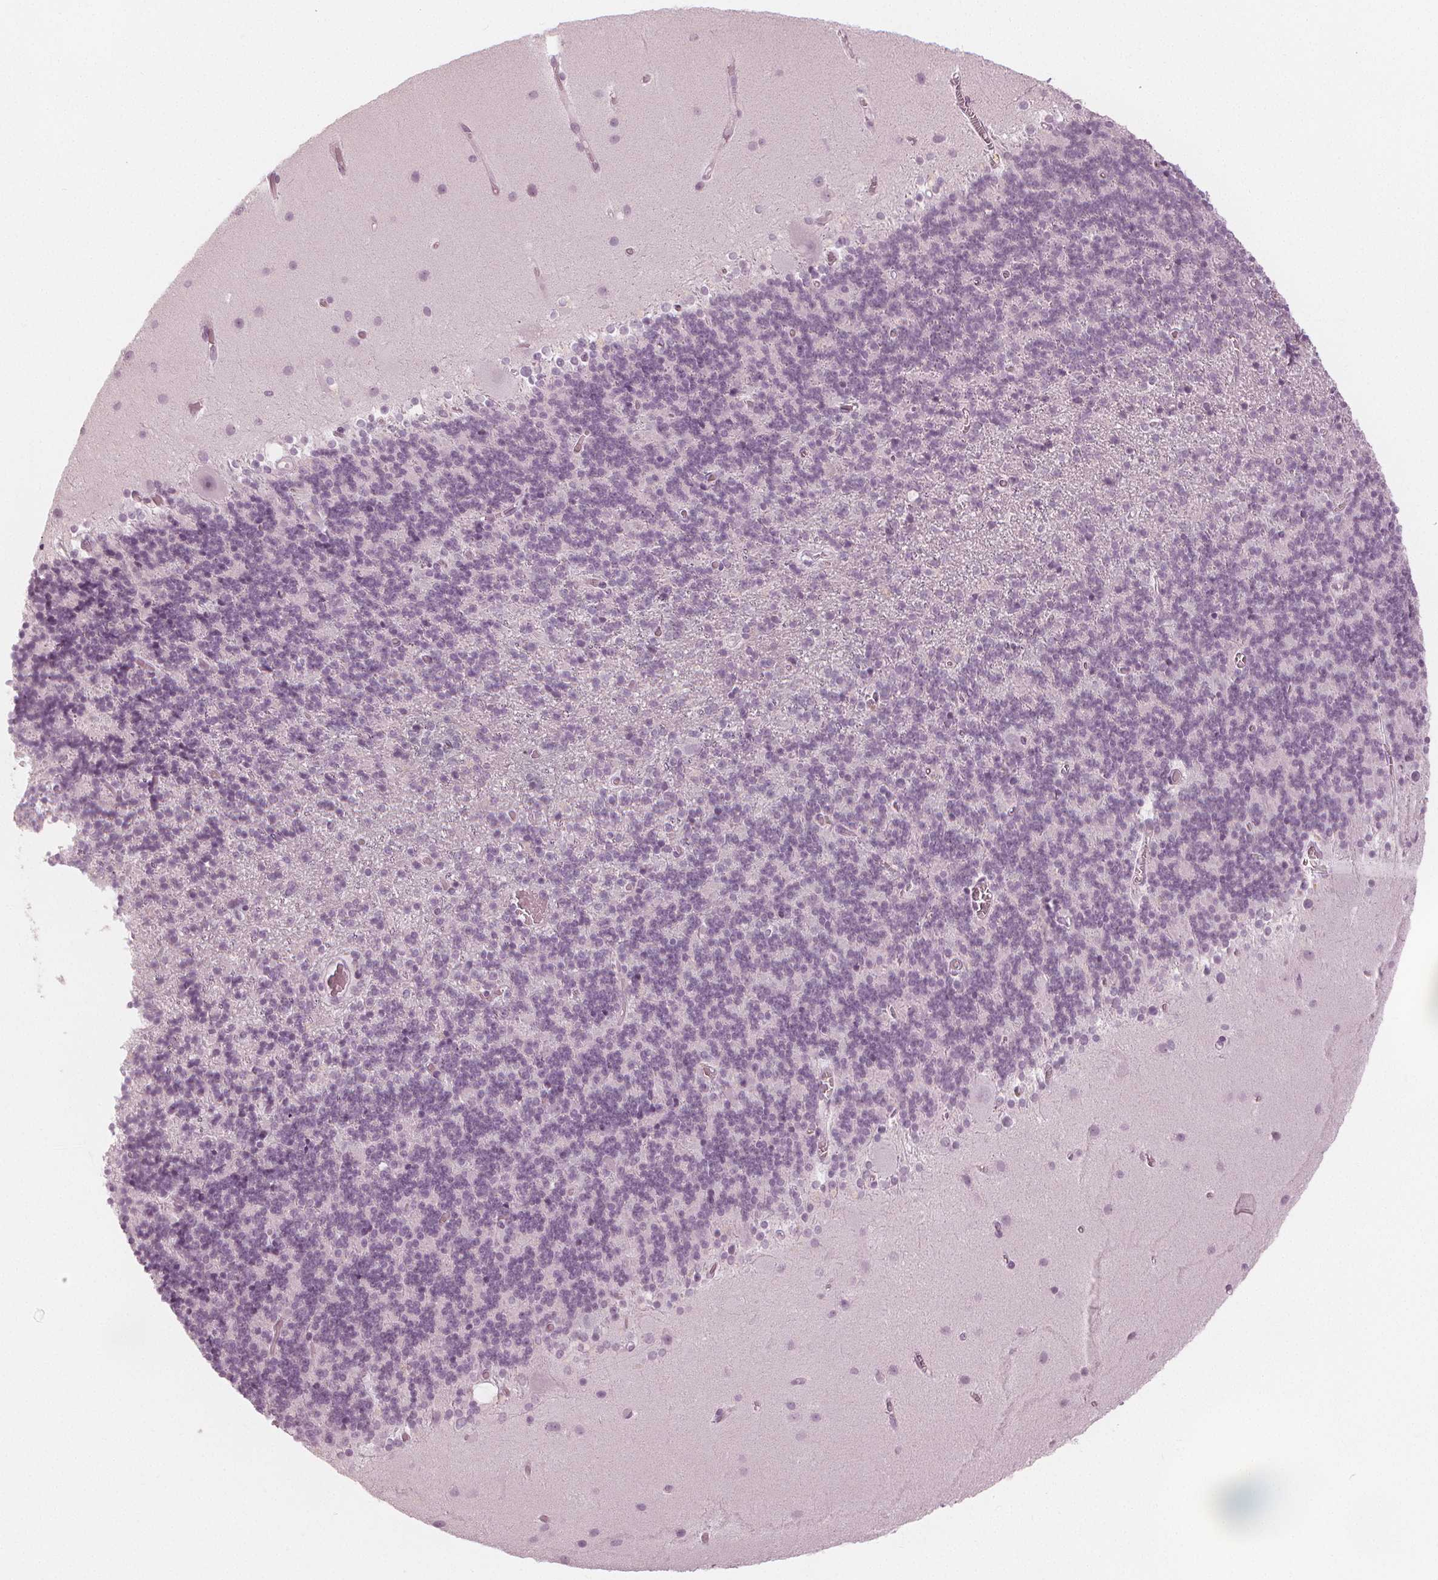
{"staining": {"intensity": "negative", "quantity": "none", "location": "none"}, "tissue": "cerebellum", "cell_type": "Cells in granular layer", "image_type": "normal", "snomed": [{"axis": "morphology", "description": "Normal tissue, NOS"}, {"axis": "topography", "description": "Cerebellum"}], "caption": "A photomicrograph of cerebellum stained for a protein demonstrates no brown staining in cells in granular layer. The staining is performed using DAB brown chromogen with nuclei counter-stained in using hematoxylin.", "gene": "PAEP", "patient": {"sex": "male", "age": 70}}